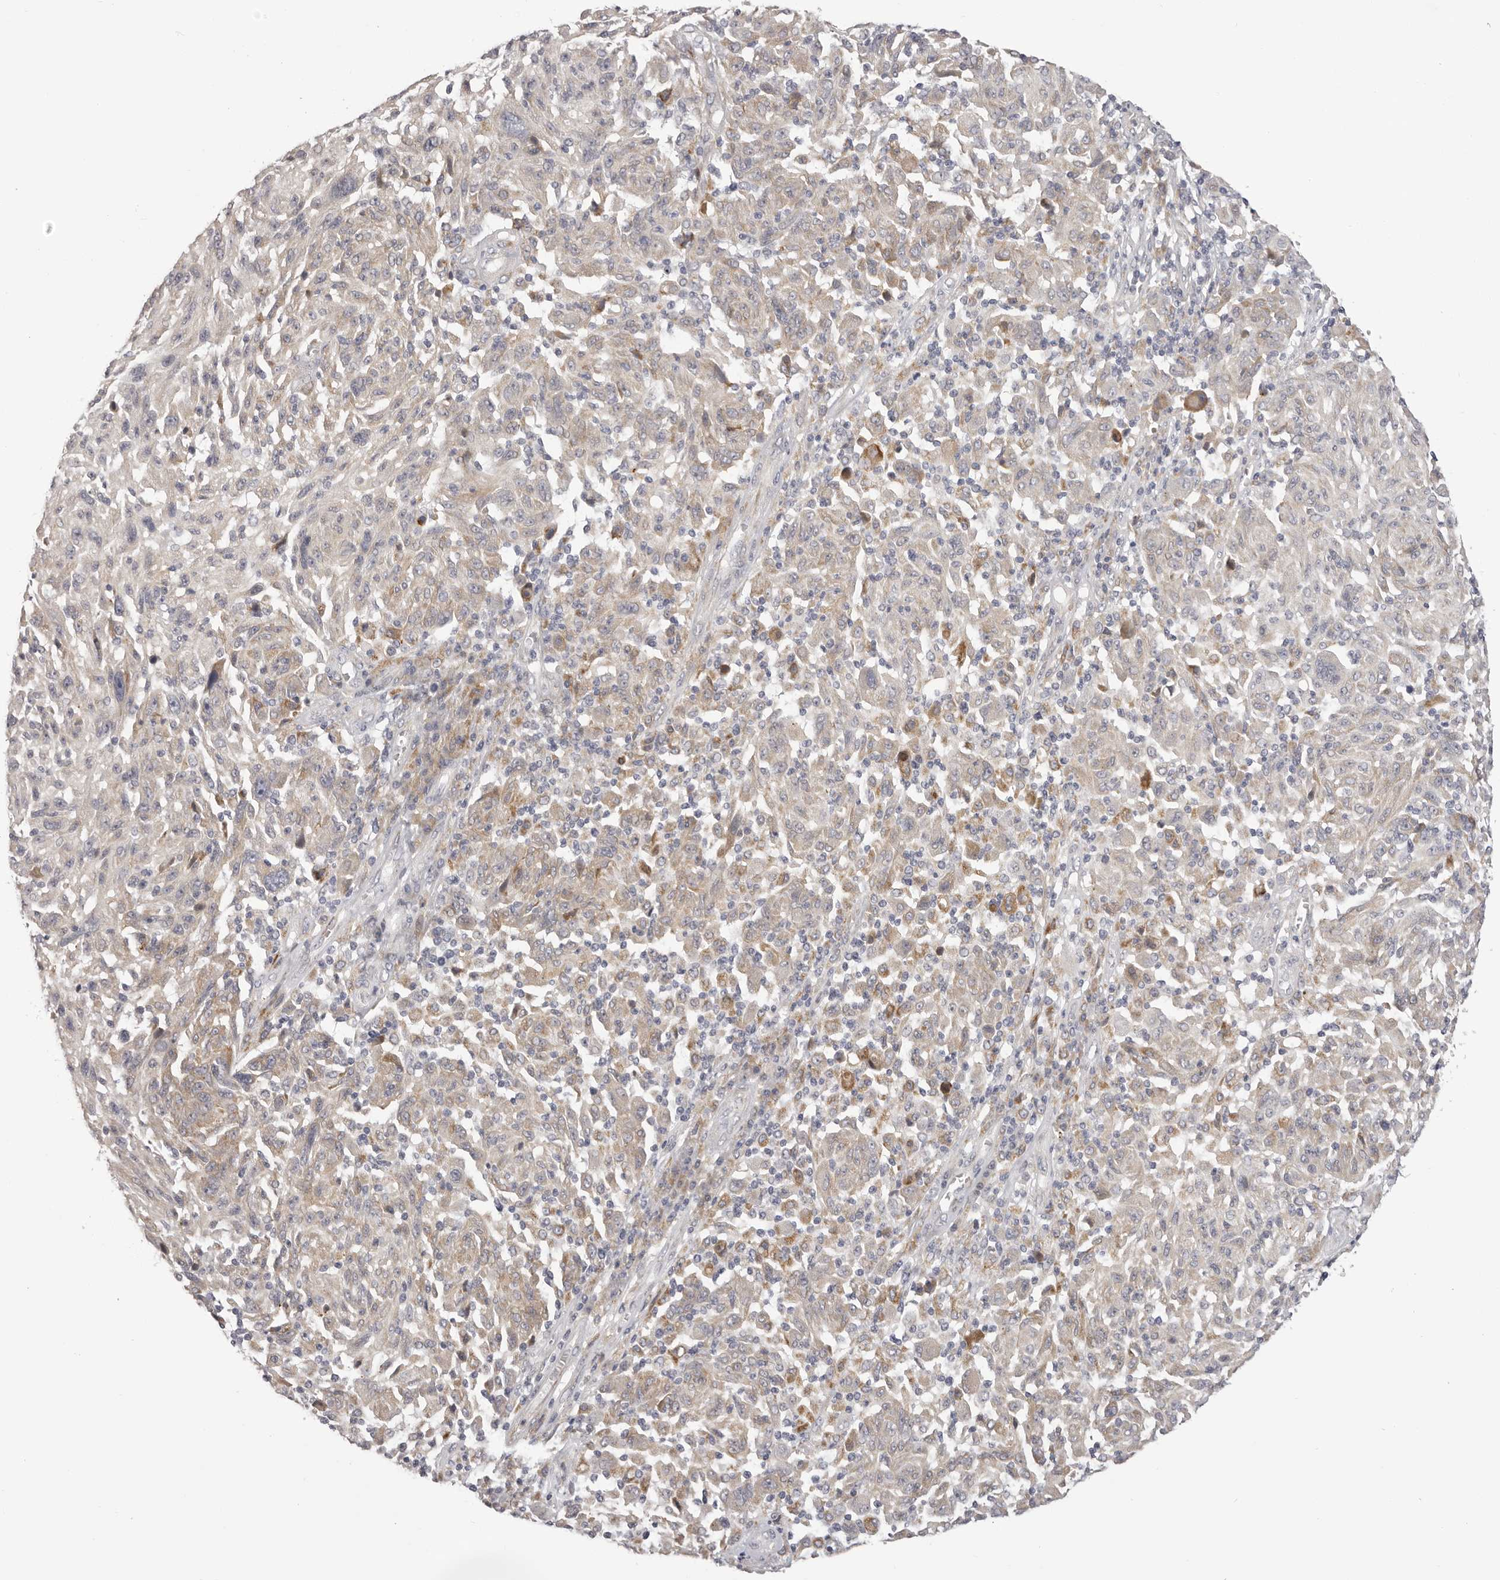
{"staining": {"intensity": "negative", "quantity": "none", "location": "none"}, "tissue": "melanoma", "cell_type": "Tumor cells", "image_type": "cancer", "snomed": [{"axis": "morphology", "description": "Malignant melanoma, NOS"}, {"axis": "topography", "description": "Skin"}], "caption": "Human malignant melanoma stained for a protein using IHC reveals no expression in tumor cells.", "gene": "OTUD3", "patient": {"sex": "male", "age": 53}}